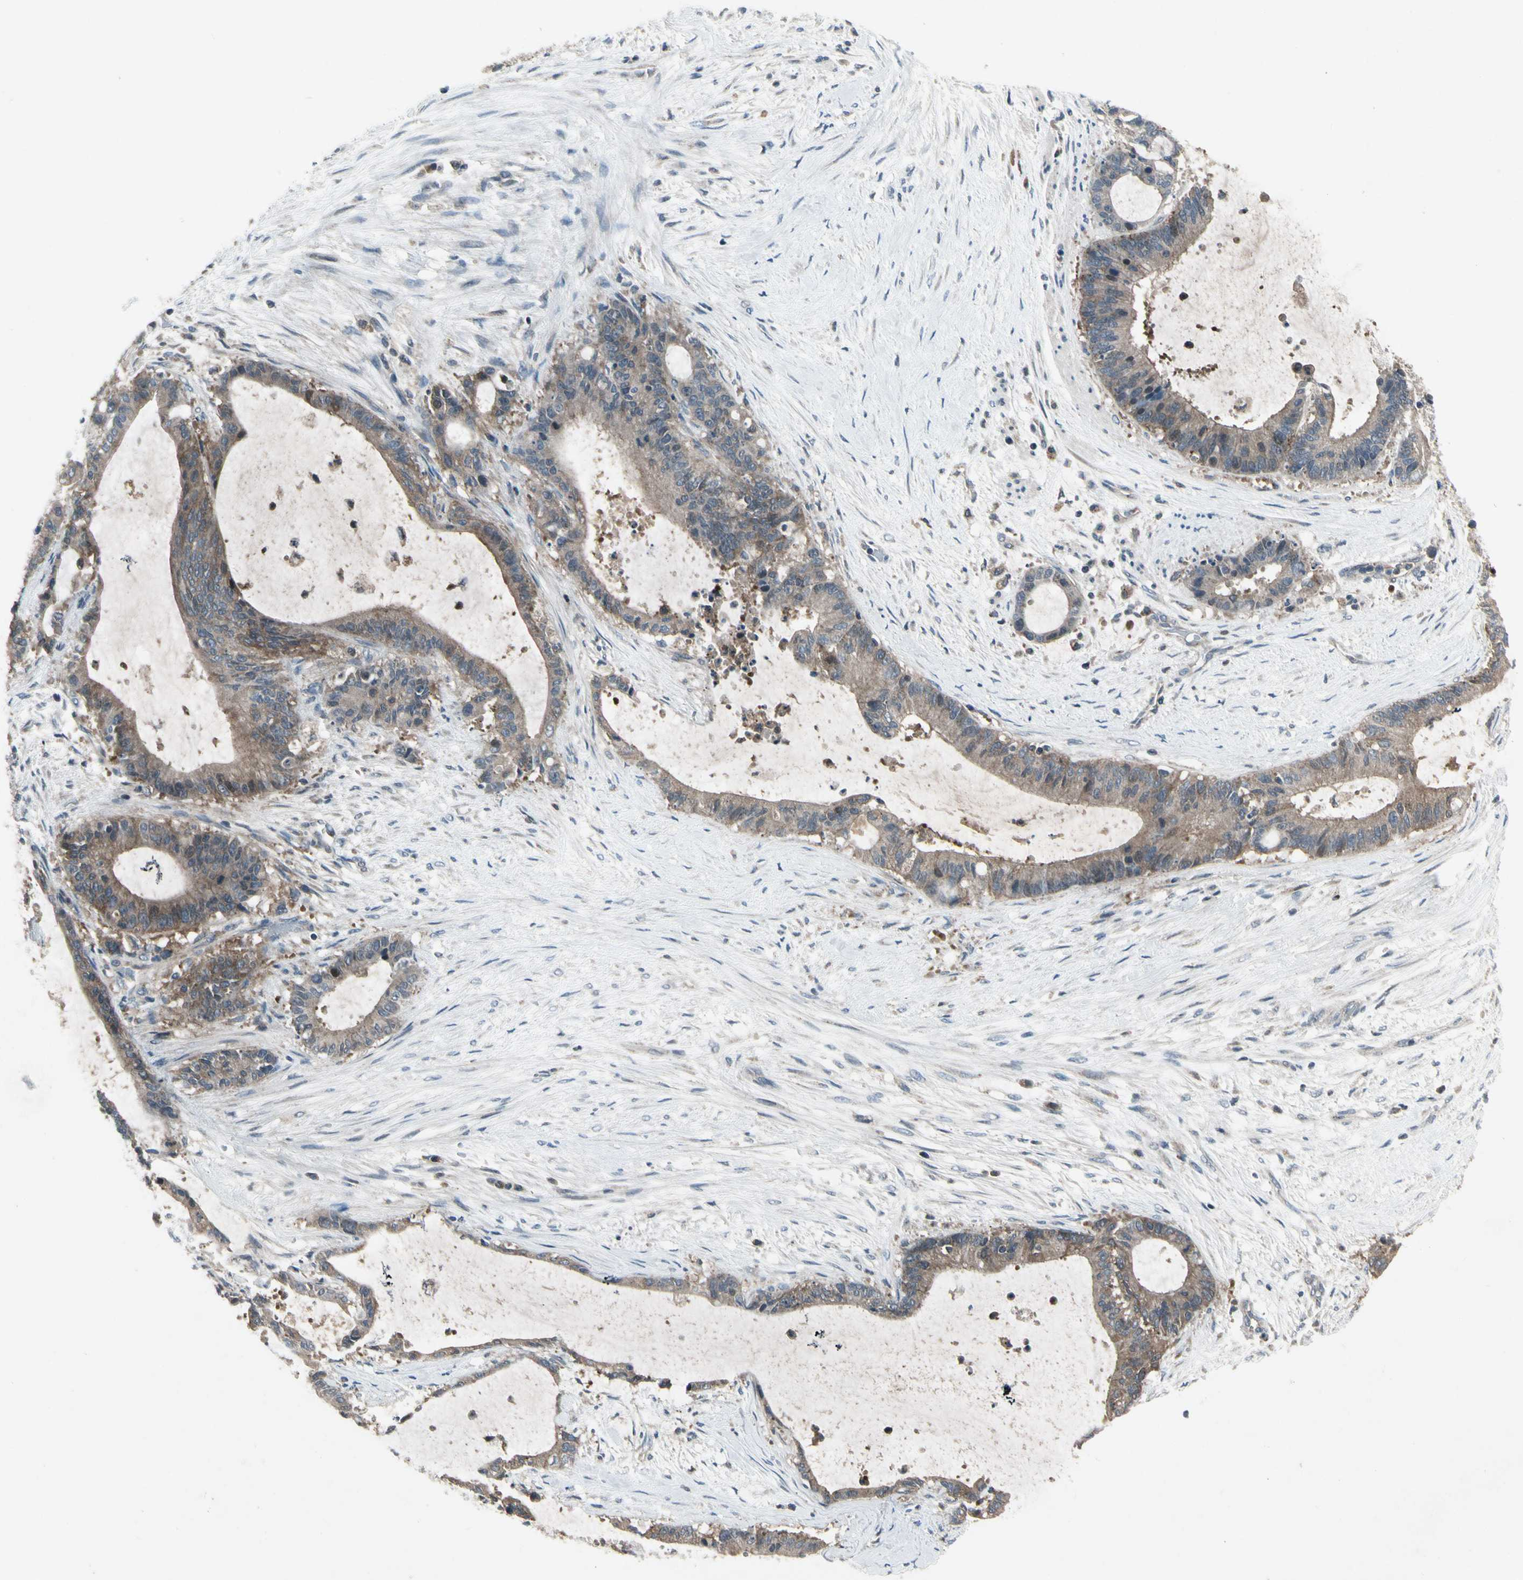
{"staining": {"intensity": "moderate", "quantity": ">75%", "location": "cytoplasmic/membranous"}, "tissue": "liver cancer", "cell_type": "Tumor cells", "image_type": "cancer", "snomed": [{"axis": "morphology", "description": "Cholangiocarcinoma"}, {"axis": "topography", "description": "Liver"}], "caption": "DAB (3,3'-diaminobenzidine) immunohistochemical staining of liver cancer exhibits moderate cytoplasmic/membranous protein staining in about >75% of tumor cells.", "gene": "NMI", "patient": {"sex": "female", "age": 73}}